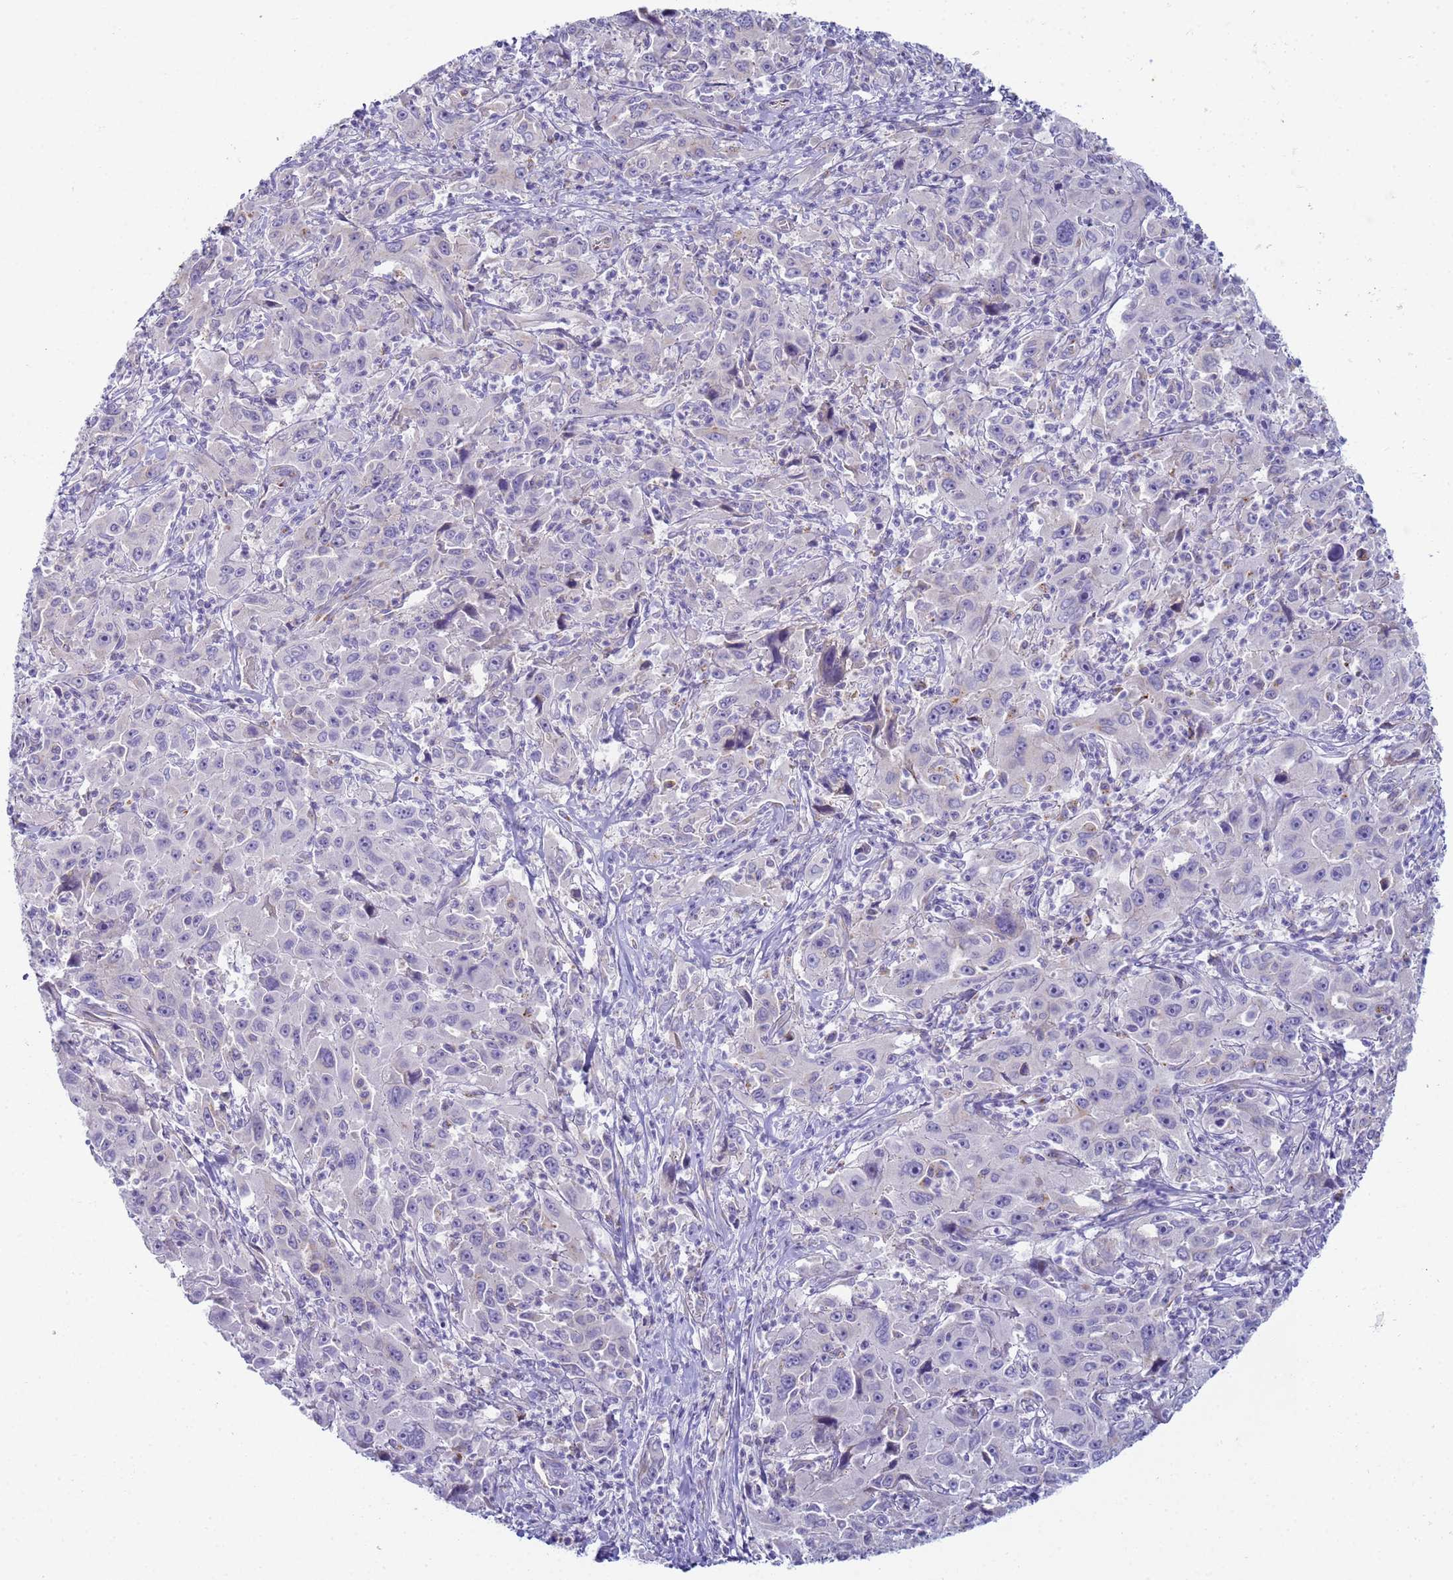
{"staining": {"intensity": "negative", "quantity": "none", "location": "none"}, "tissue": "liver cancer", "cell_type": "Tumor cells", "image_type": "cancer", "snomed": [{"axis": "morphology", "description": "Carcinoma, Hepatocellular, NOS"}, {"axis": "topography", "description": "Liver"}], "caption": "IHC of liver hepatocellular carcinoma demonstrates no expression in tumor cells. (DAB (3,3'-diaminobenzidine) immunohistochemistry visualized using brightfield microscopy, high magnification).", "gene": "CR1", "patient": {"sex": "male", "age": 63}}